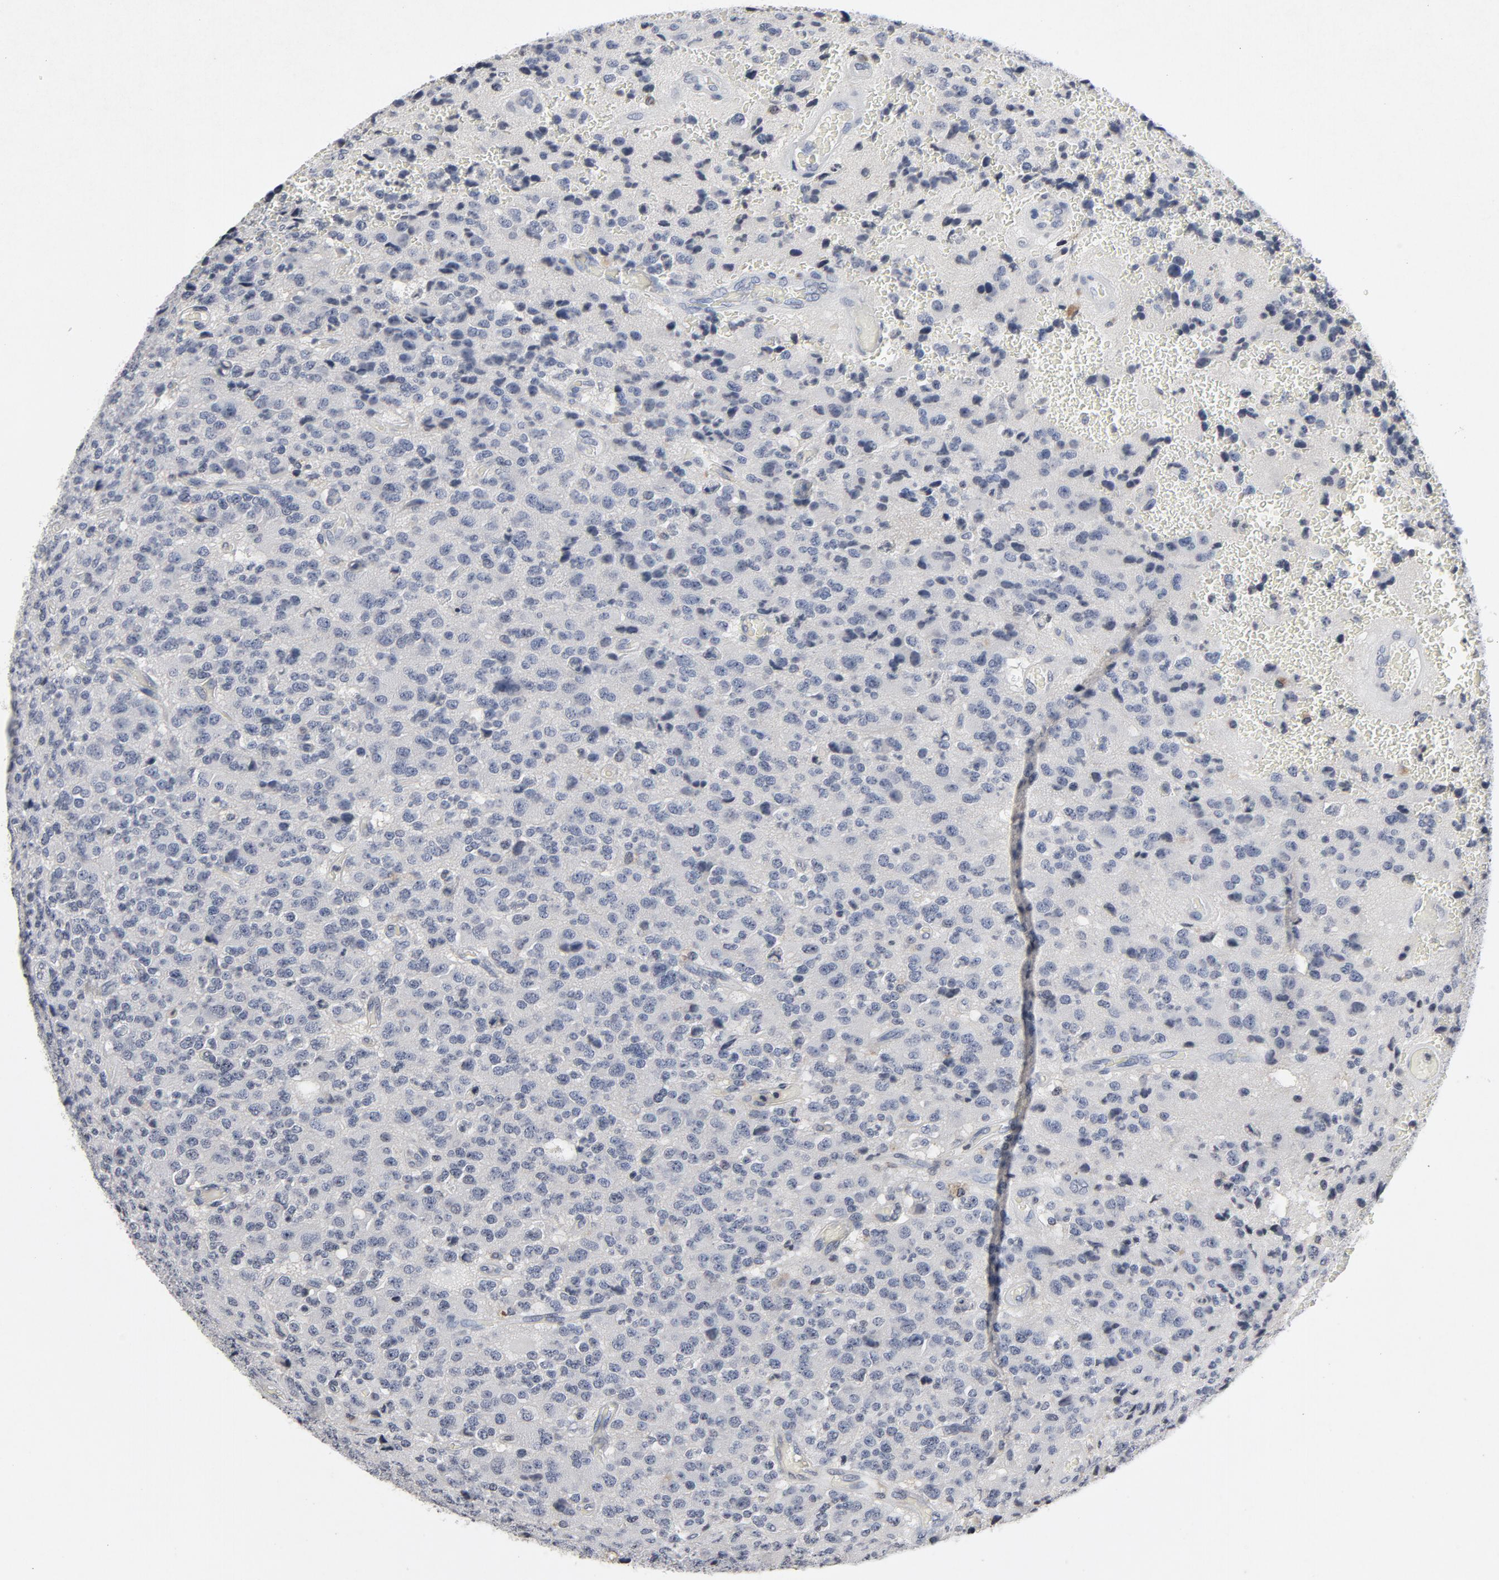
{"staining": {"intensity": "negative", "quantity": "none", "location": "none"}, "tissue": "glioma", "cell_type": "Tumor cells", "image_type": "cancer", "snomed": [{"axis": "morphology", "description": "Glioma, malignant, High grade"}, {"axis": "topography", "description": "pancreas cauda"}], "caption": "DAB (3,3'-diaminobenzidine) immunohistochemical staining of malignant glioma (high-grade) shows no significant positivity in tumor cells.", "gene": "TCL1A", "patient": {"sex": "male", "age": 60}}